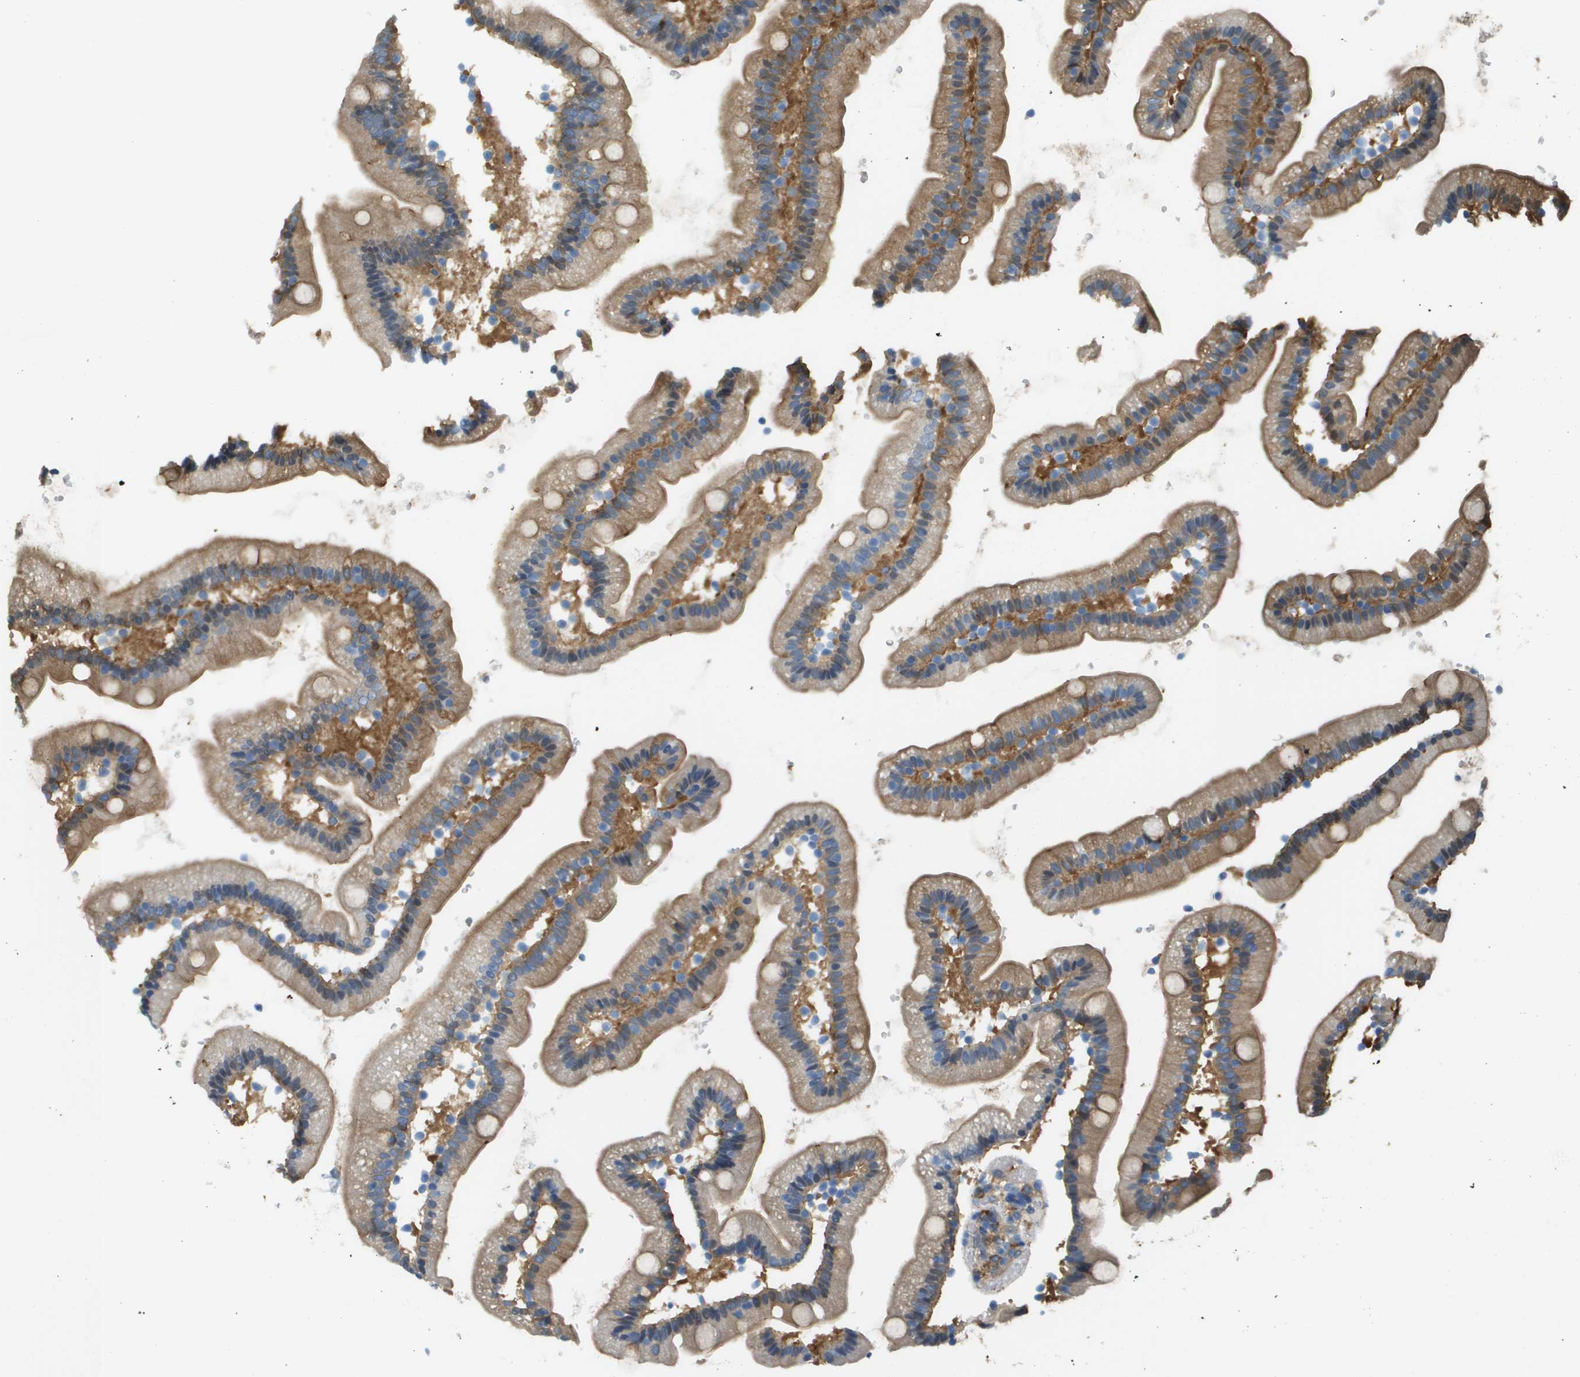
{"staining": {"intensity": "moderate", "quantity": ">75%", "location": "cytoplasmic/membranous"}, "tissue": "duodenum", "cell_type": "Glandular cells", "image_type": "normal", "snomed": [{"axis": "morphology", "description": "Normal tissue, NOS"}, {"axis": "topography", "description": "Duodenum"}], "caption": "Moderate cytoplasmic/membranous positivity is seen in approximately >75% of glandular cells in unremarkable duodenum. (brown staining indicates protein expression, while blue staining denotes nuclei).", "gene": "CORO1B", "patient": {"sex": "male", "age": 66}}